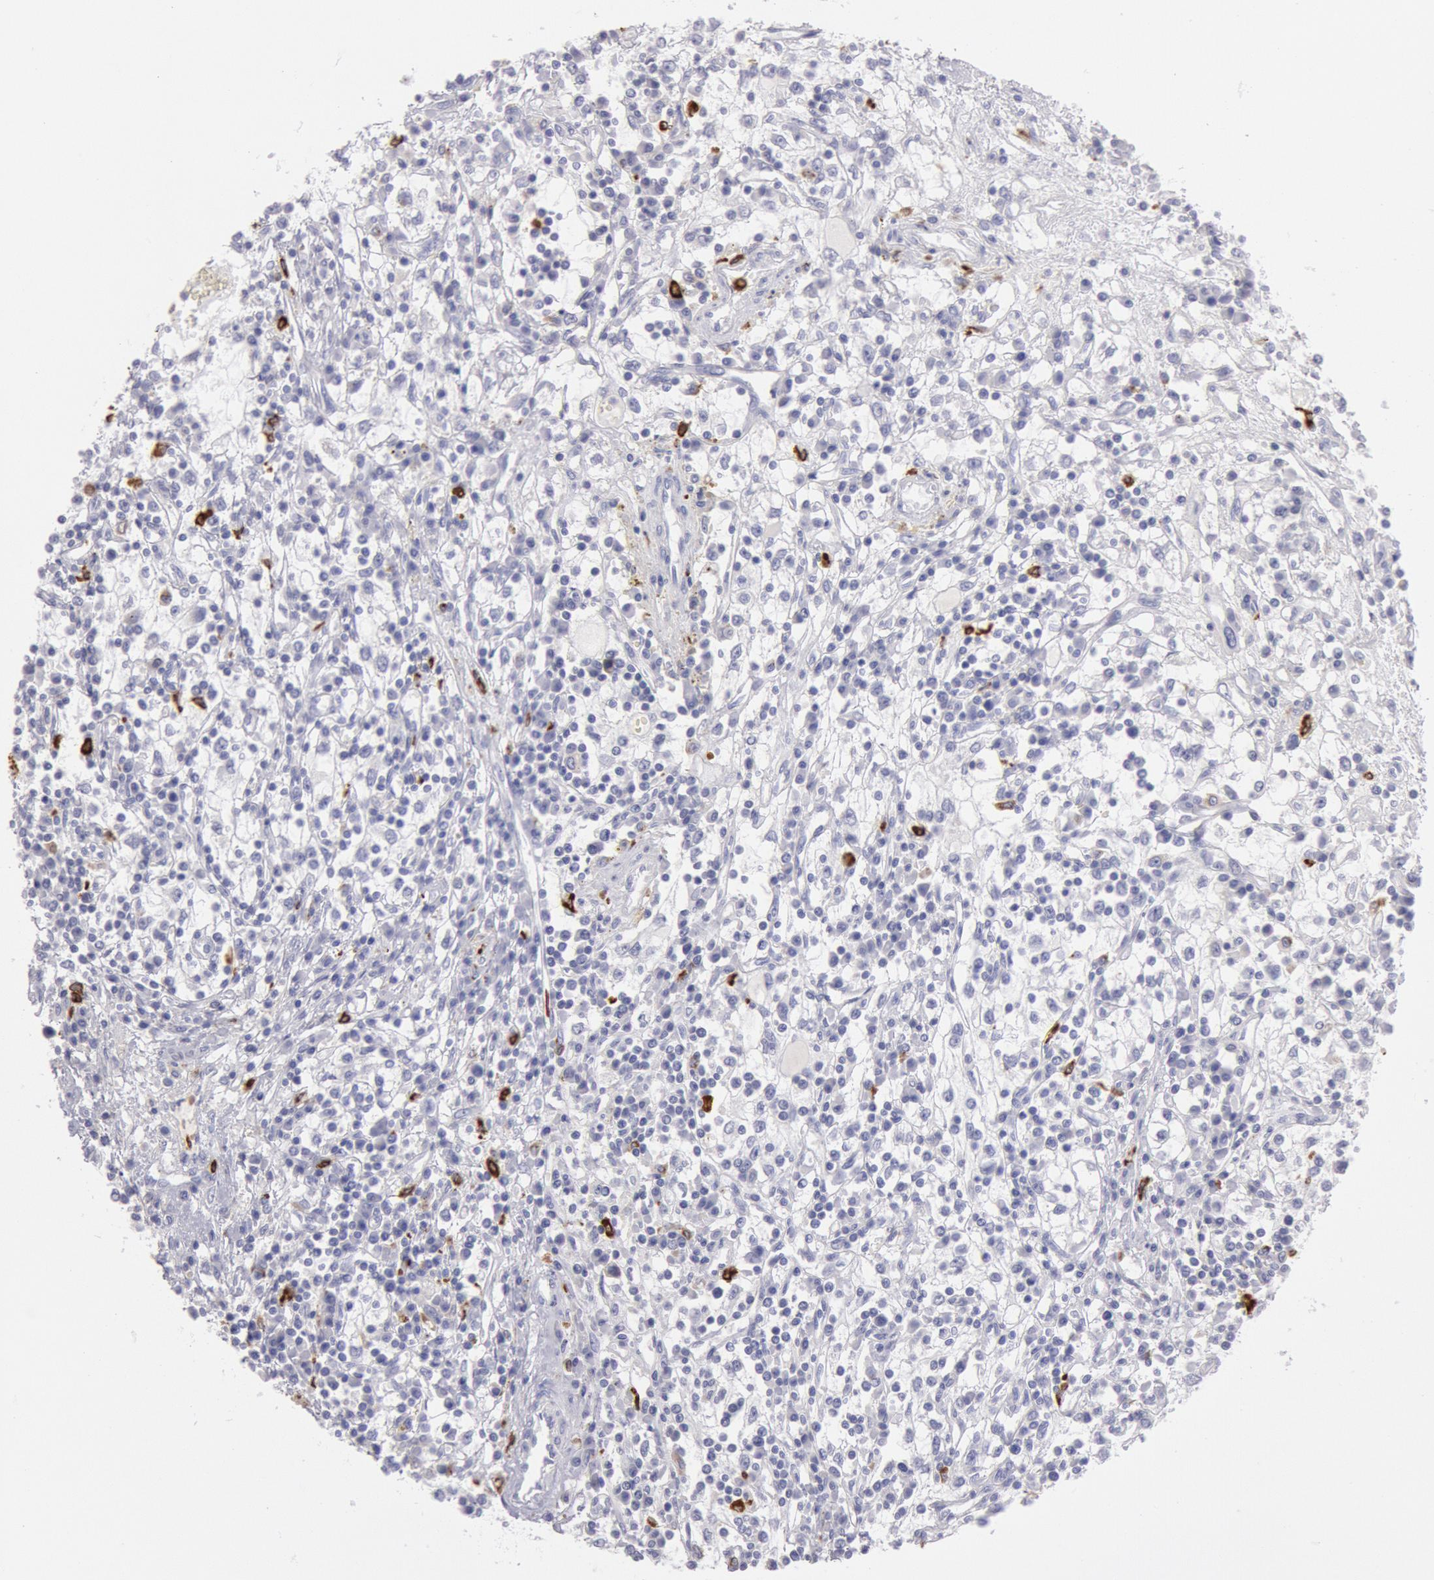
{"staining": {"intensity": "negative", "quantity": "none", "location": "none"}, "tissue": "renal cancer", "cell_type": "Tumor cells", "image_type": "cancer", "snomed": [{"axis": "morphology", "description": "Adenocarcinoma, NOS"}, {"axis": "topography", "description": "Kidney"}], "caption": "This micrograph is of renal adenocarcinoma stained with immunohistochemistry (IHC) to label a protein in brown with the nuclei are counter-stained blue. There is no staining in tumor cells.", "gene": "FCN1", "patient": {"sex": "male", "age": 82}}